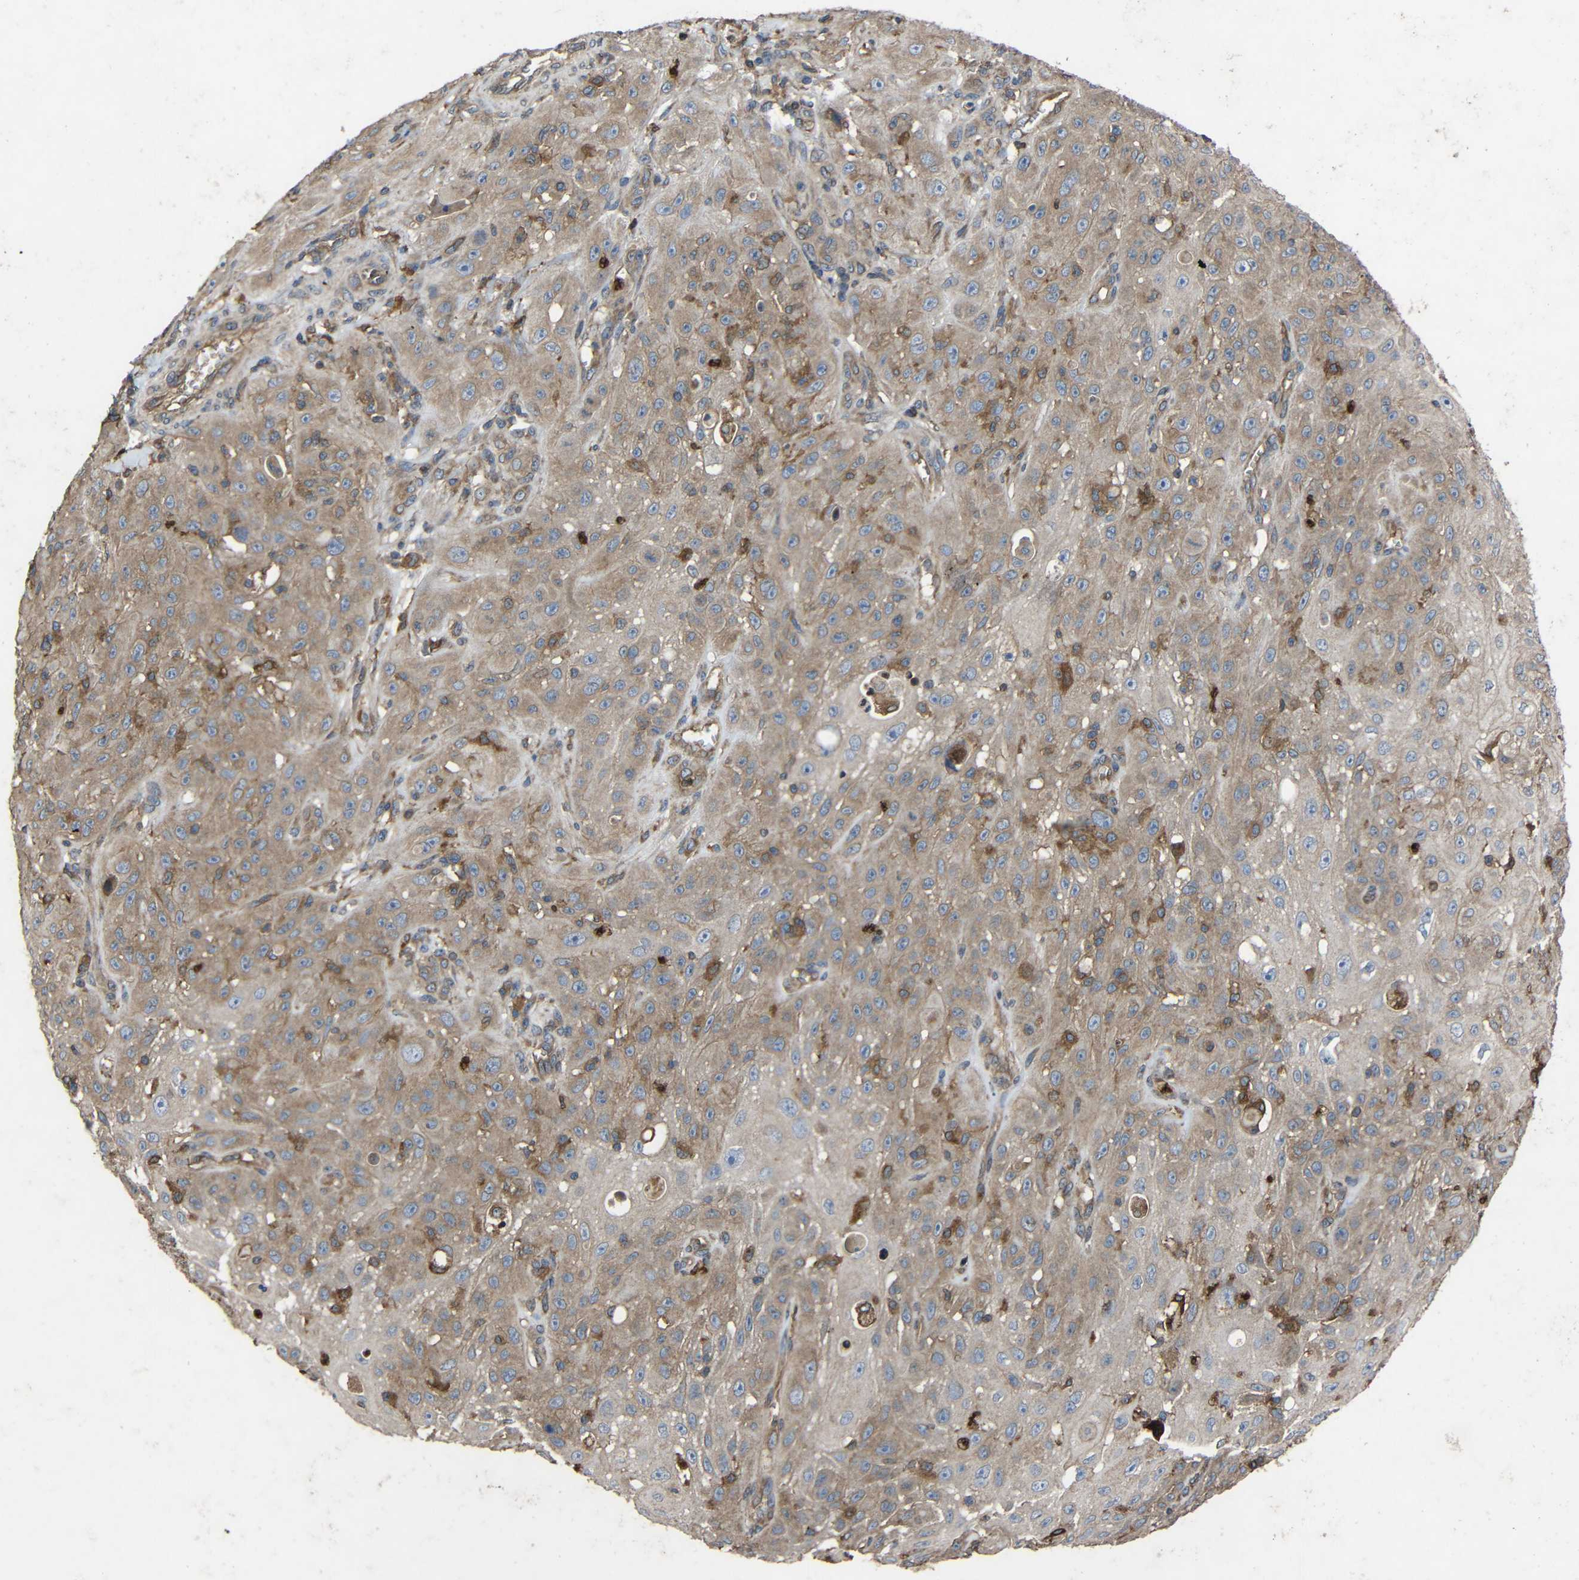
{"staining": {"intensity": "weak", "quantity": ">75%", "location": "cytoplasmic/membranous"}, "tissue": "skin cancer", "cell_type": "Tumor cells", "image_type": "cancer", "snomed": [{"axis": "morphology", "description": "Squamous cell carcinoma, NOS"}, {"axis": "topography", "description": "Skin"}], "caption": "Immunohistochemical staining of squamous cell carcinoma (skin) reveals weak cytoplasmic/membranous protein expression in approximately >75% of tumor cells.", "gene": "TREM2", "patient": {"sex": "male", "age": 75}}